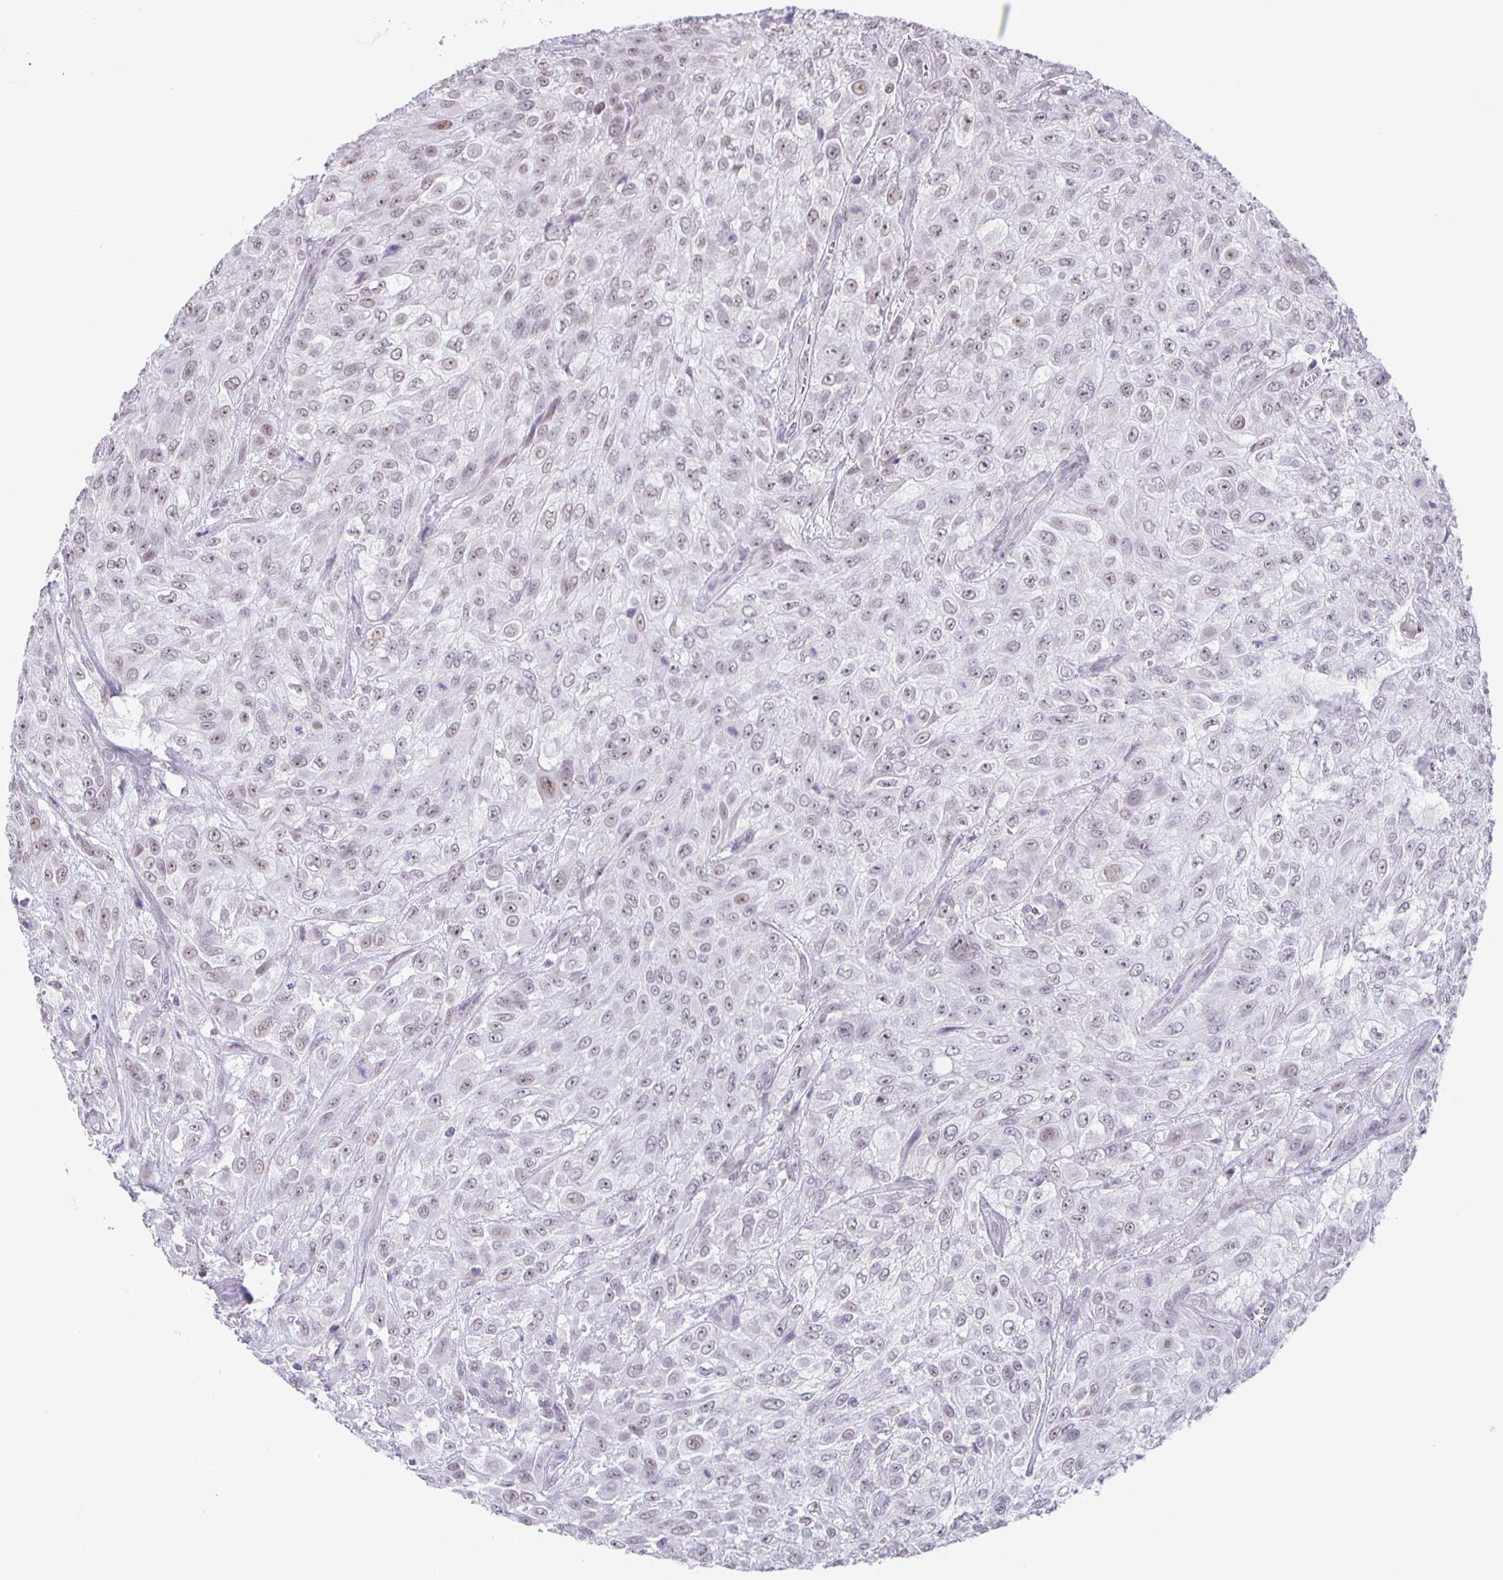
{"staining": {"intensity": "weak", "quantity": "25%-75%", "location": "nuclear"}, "tissue": "urothelial cancer", "cell_type": "Tumor cells", "image_type": "cancer", "snomed": [{"axis": "morphology", "description": "Urothelial carcinoma, High grade"}, {"axis": "topography", "description": "Urinary bladder"}], "caption": "High-grade urothelial carcinoma tissue demonstrates weak nuclear expression in approximately 25%-75% of tumor cells, visualized by immunohistochemistry.", "gene": "PHRF1", "patient": {"sex": "male", "age": 57}}